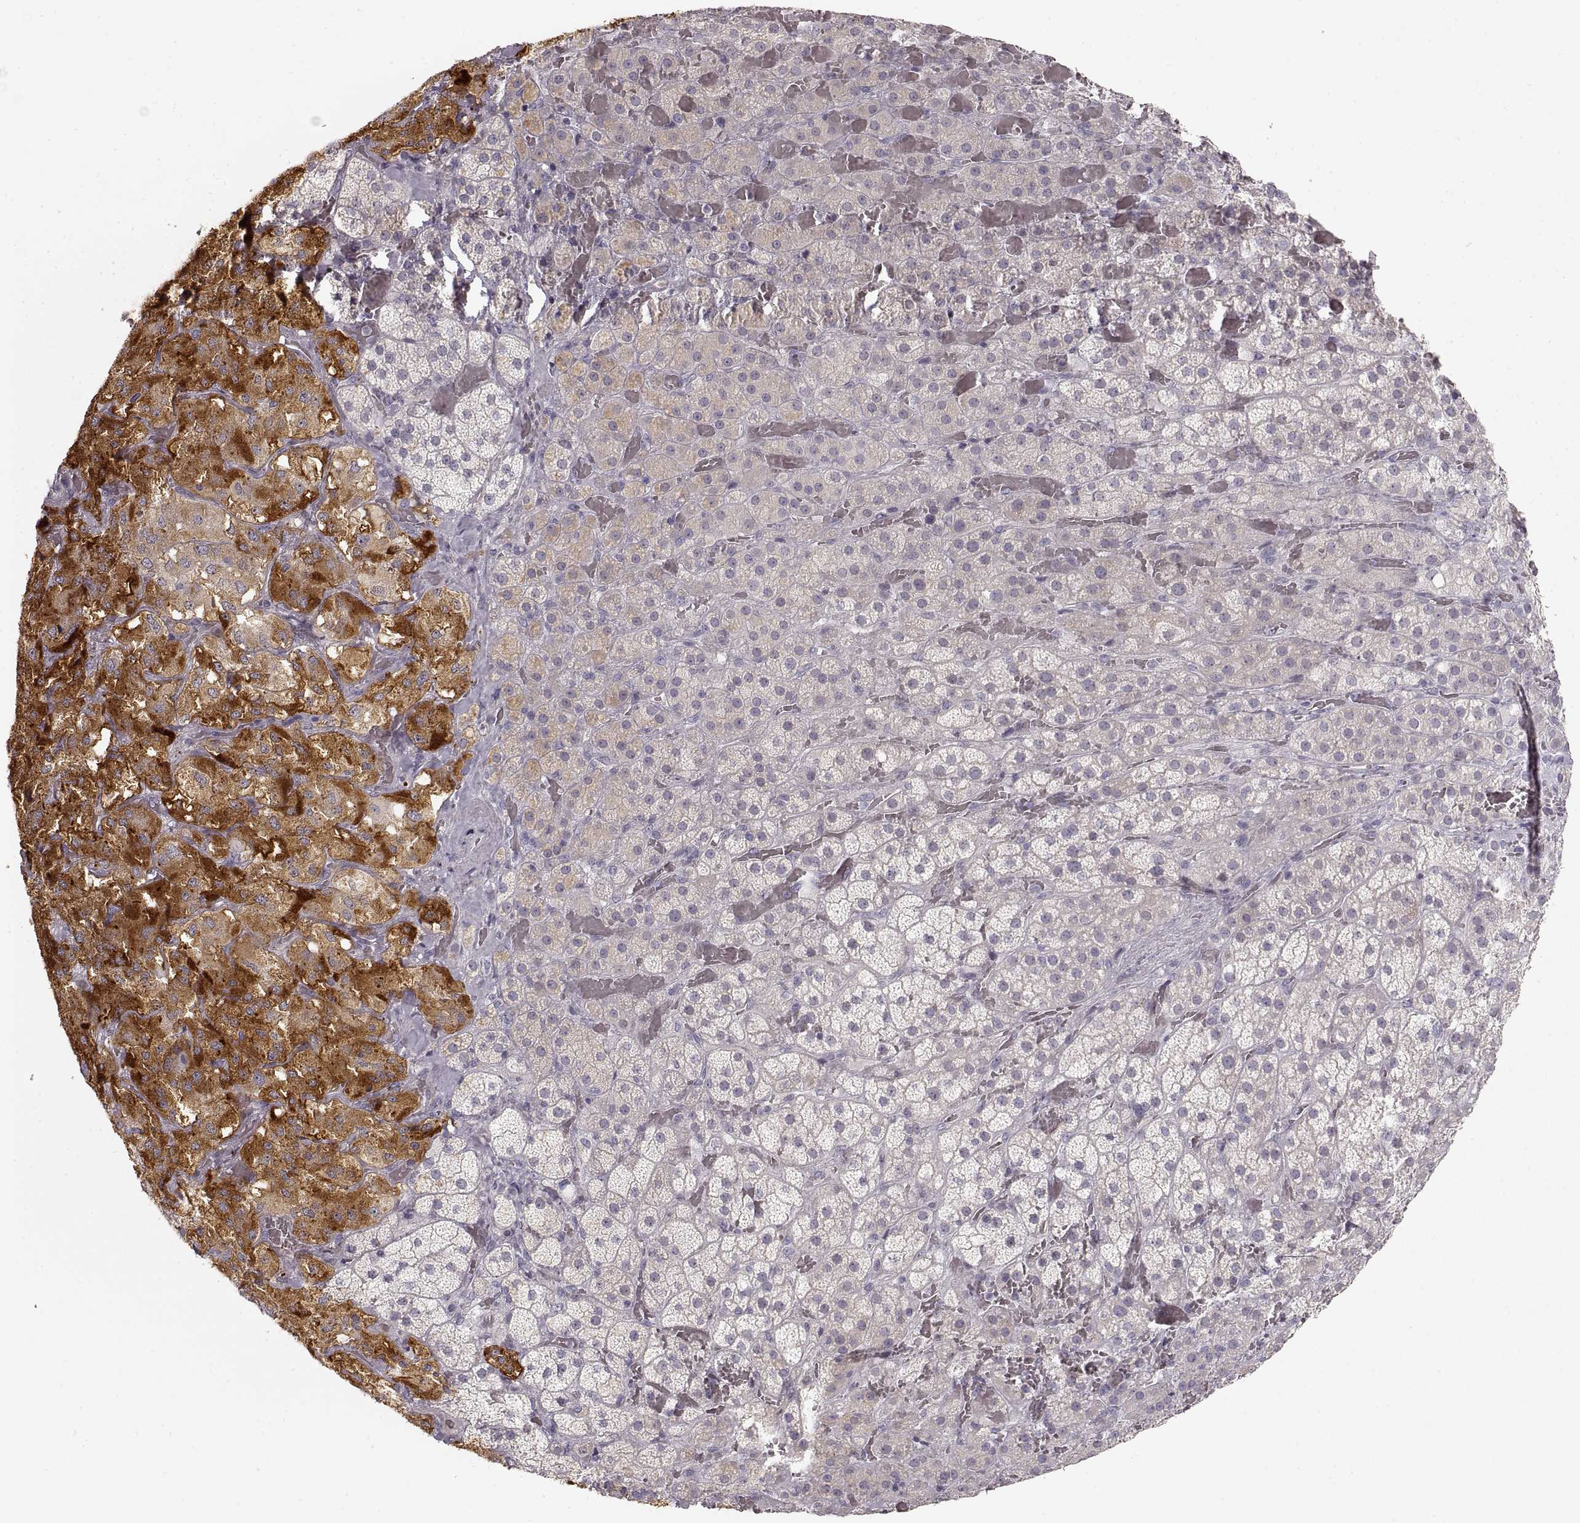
{"staining": {"intensity": "strong", "quantity": "<25%", "location": "cytoplasmic/membranous"}, "tissue": "adrenal gland", "cell_type": "Glandular cells", "image_type": "normal", "snomed": [{"axis": "morphology", "description": "Normal tissue, NOS"}, {"axis": "topography", "description": "Adrenal gland"}], "caption": "Immunohistochemical staining of benign human adrenal gland reveals <25% levels of strong cytoplasmic/membranous protein expression in approximately <25% of glandular cells.", "gene": "PCSK2", "patient": {"sex": "male", "age": 57}}